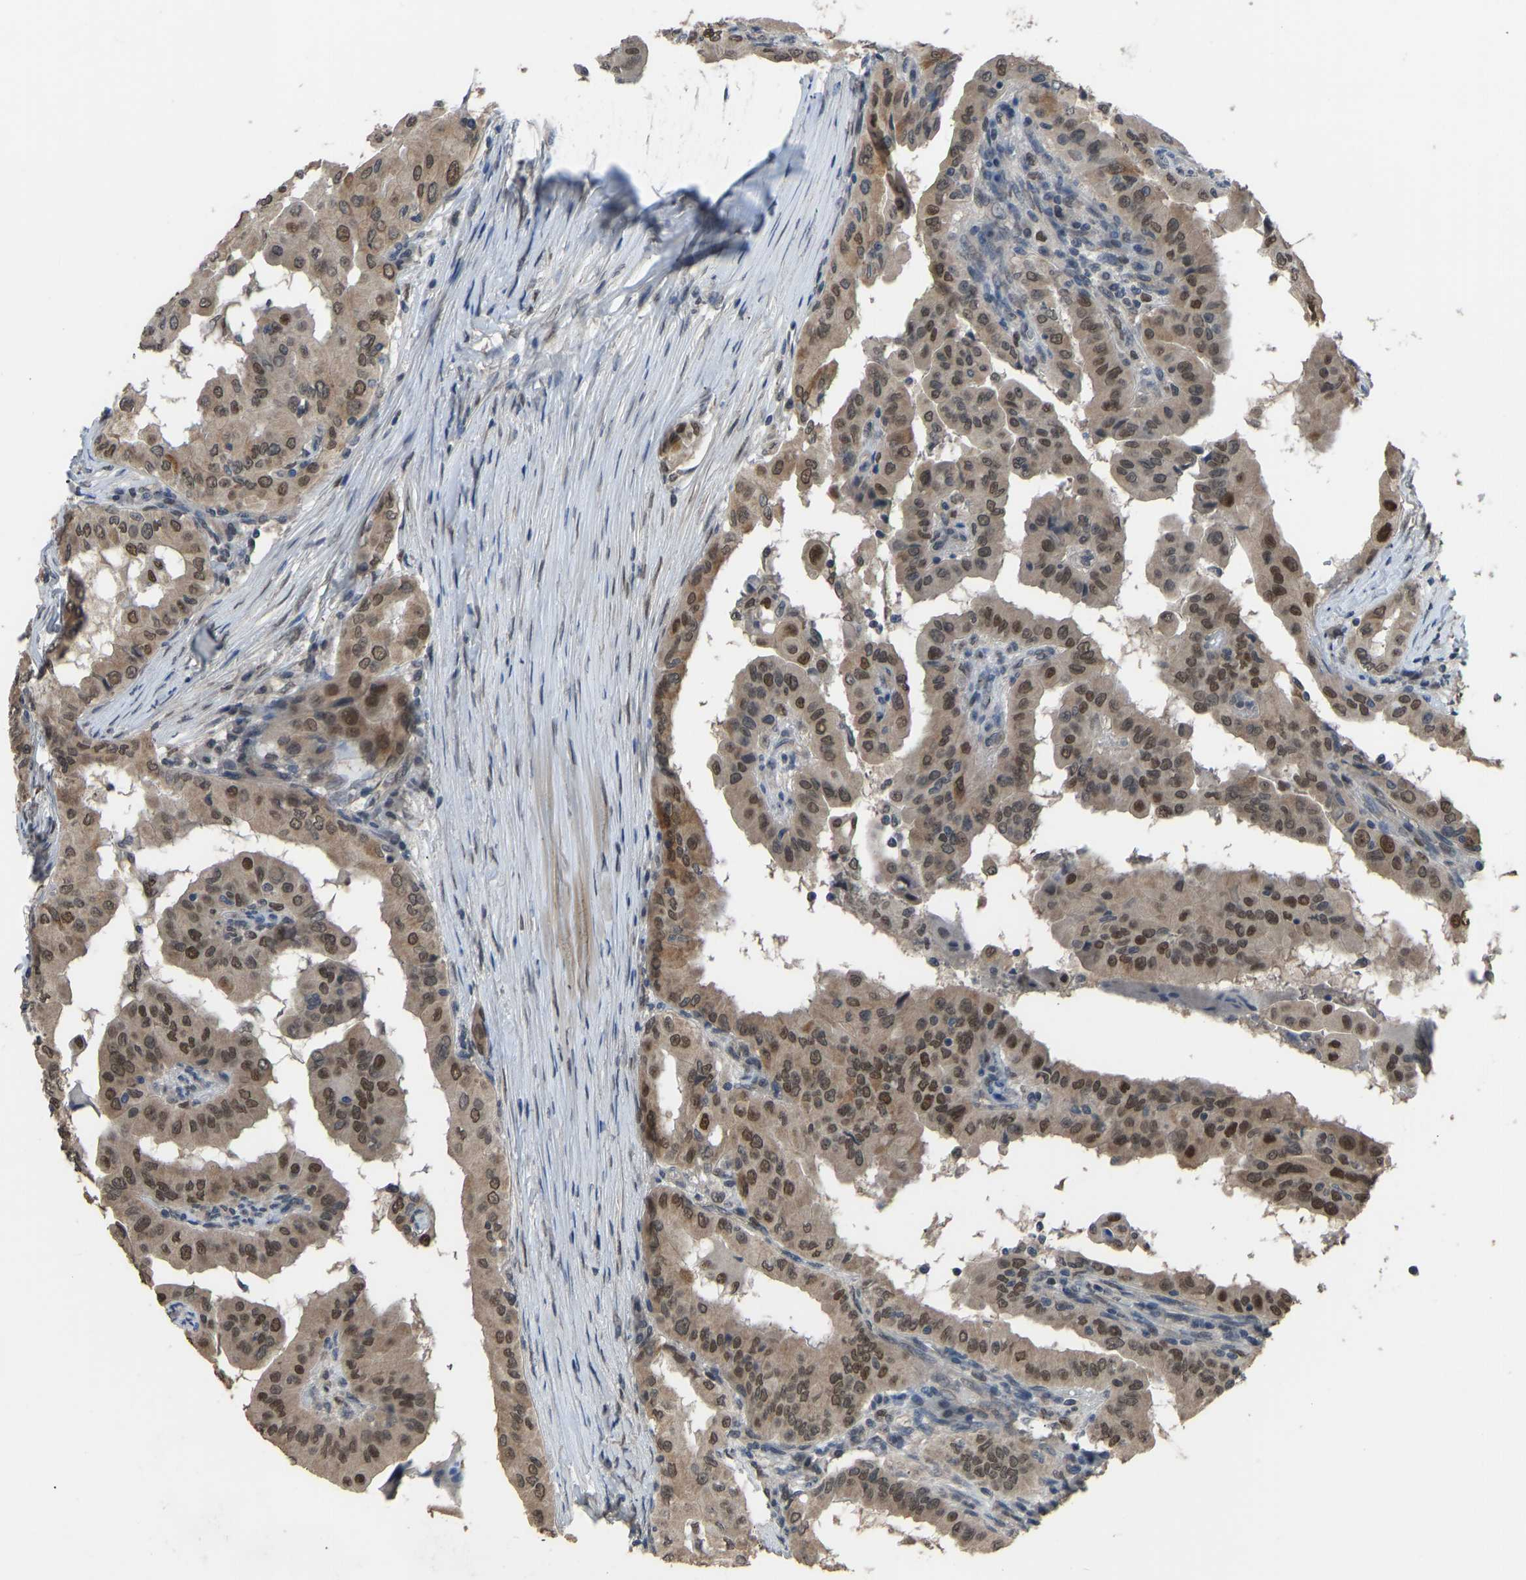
{"staining": {"intensity": "moderate", "quantity": ">75%", "location": "cytoplasmic/membranous,nuclear"}, "tissue": "thyroid cancer", "cell_type": "Tumor cells", "image_type": "cancer", "snomed": [{"axis": "morphology", "description": "Papillary adenocarcinoma, NOS"}, {"axis": "topography", "description": "Thyroid gland"}], "caption": "Thyroid papillary adenocarcinoma stained with DAB (3,3'-diaminobenzidine) immunohistochemistry (IHC) demonstrates medium levels of moderate cytoplasmic/membranous and nuclear positivity in about >75% of tumor cells. (IHC, brightfield microscopy, high magnification).", "gene": "KPNA6", "patient": {"sex": "male", "age": 33}}